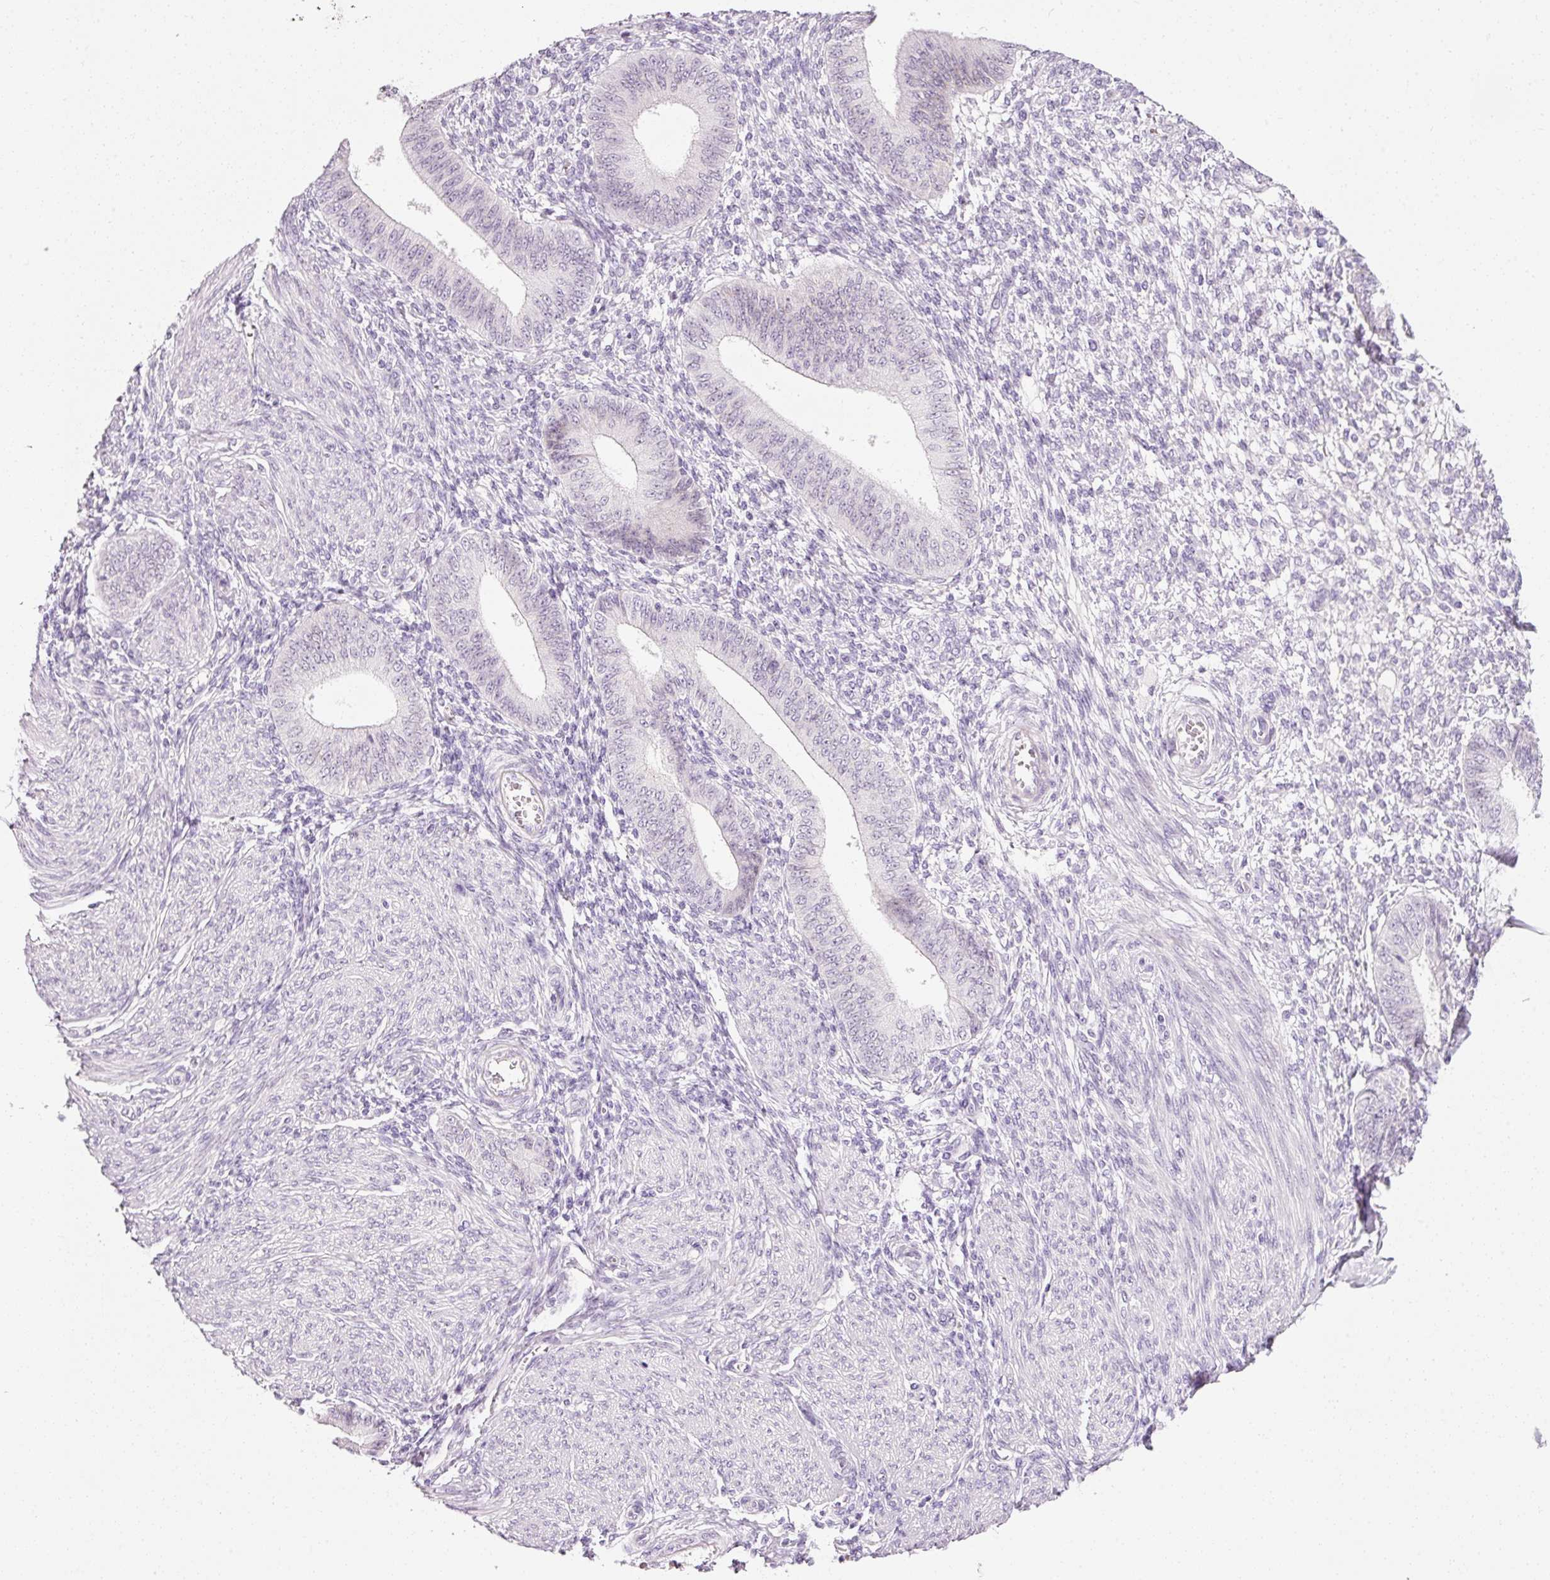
{"staining": {"intensity": "negative", "quantity": "none", "location": "none"}, "tissue": "endometrium", "cell_type": "Cells in endometrial stroma", "image_type": "normal", "snomed": [{"axis": "morphology", "description": "Normal tissue, NOS"}, {"axis": "topography", "description": "Endometrium"}], "caption": "DAB (3,3'-diaminobenzidine) immunohistochemical staining of benign endometrium reveals no significant staining in cells in endometrial stroma. Nuclei are stained in blue.", "gene": "ANKRD20A1", "patient": {"sex": "female", "age": 49}}